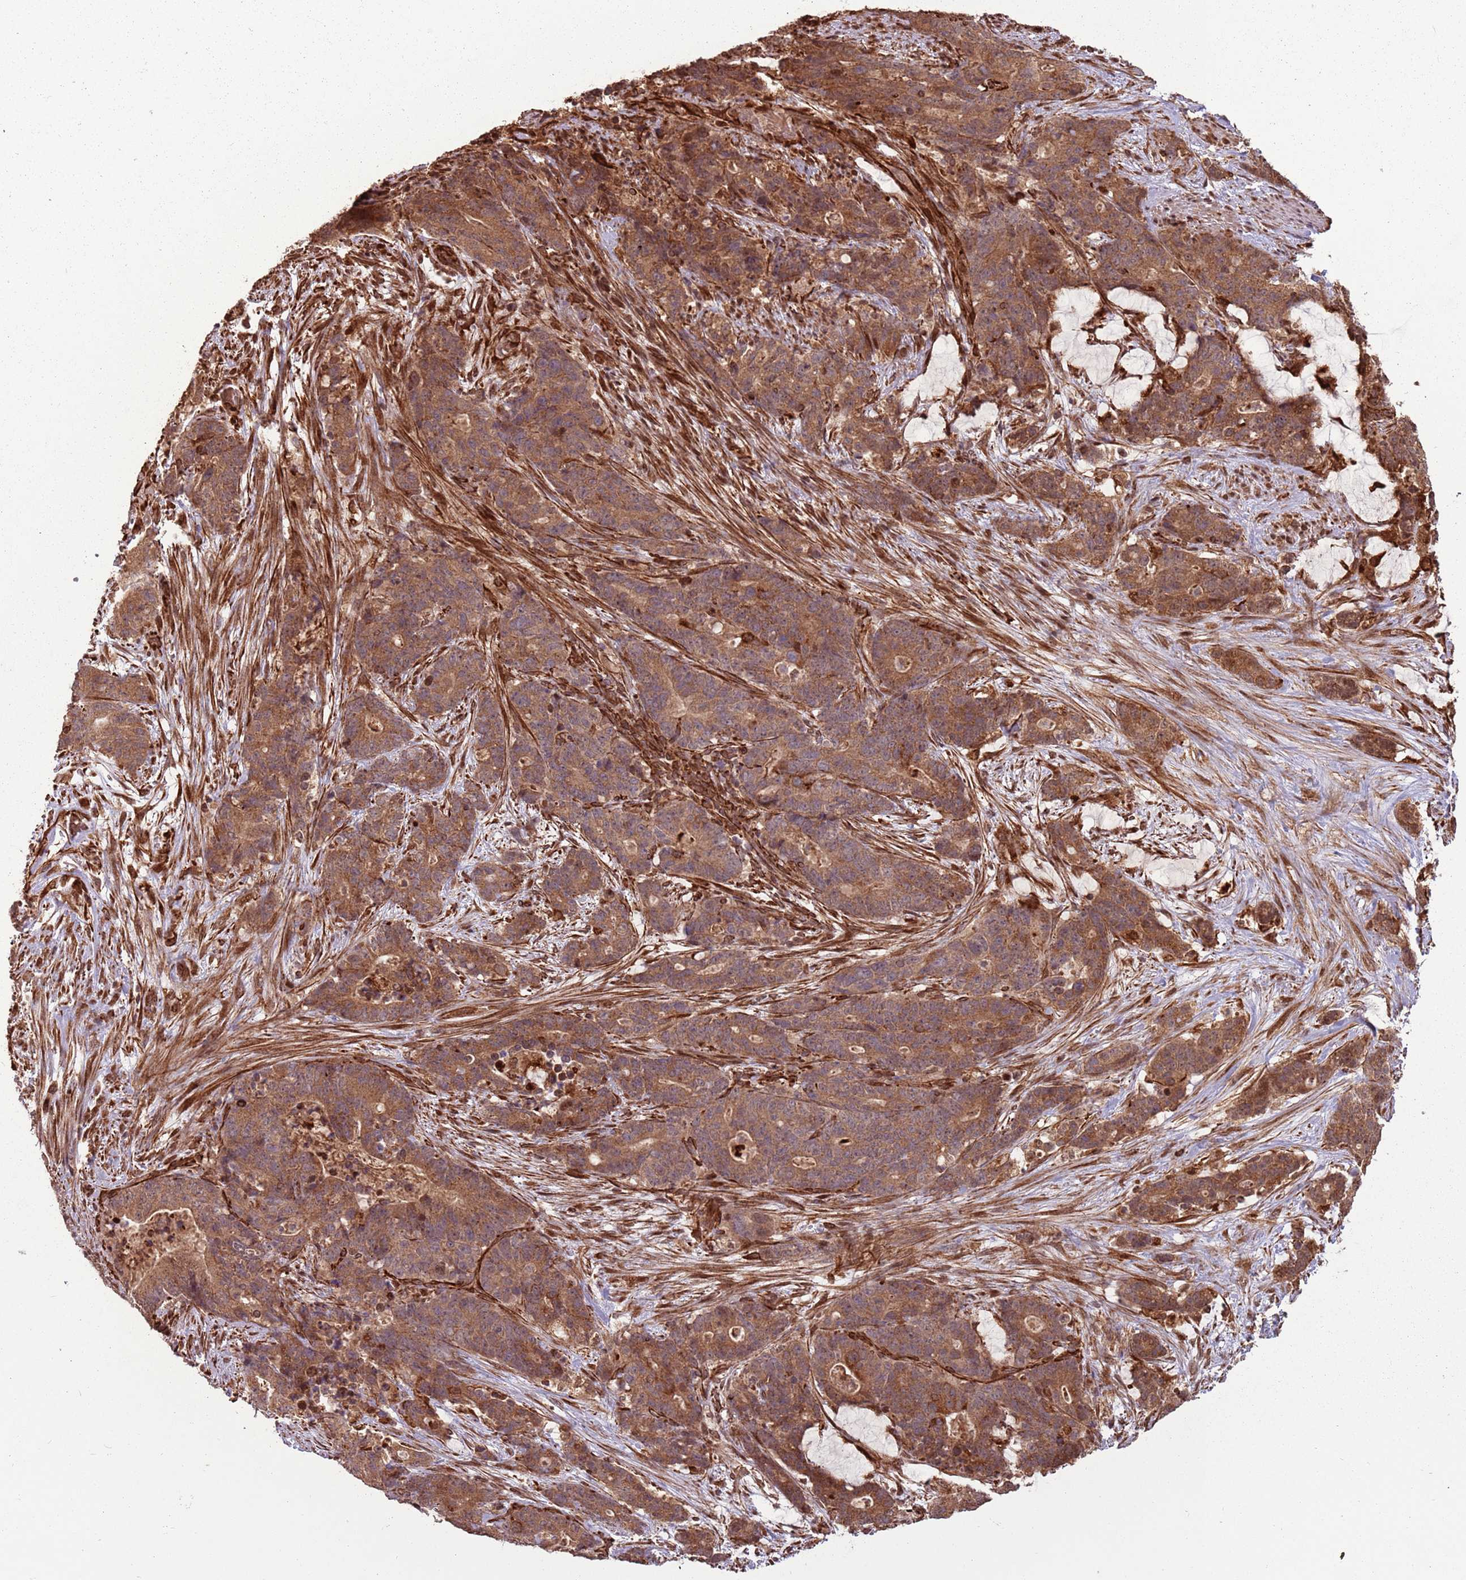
{"staining": {"intensity": "moderate", "quantity": ">75%", "location": "cytoplasmic/membranous,nuclear"}, "tissue": "stomach cancer", "cell_type": "Tumor cells", "image_type": "cancer", "snomed": [{"axis": "morphology", "description": "Adenocarcinoma, NOS"}, {"axis": "topography", "description": "Stomach"}], "caption": "Brown immunohistochemical staining in adenocarcinoma (stomach) displays moderate cytoplasmic/membranous and nuclear positivity in approximately >75% of tumor cells.", "gene": "ADAMTS3", "patient": {"sex": "female", "age": 76}}